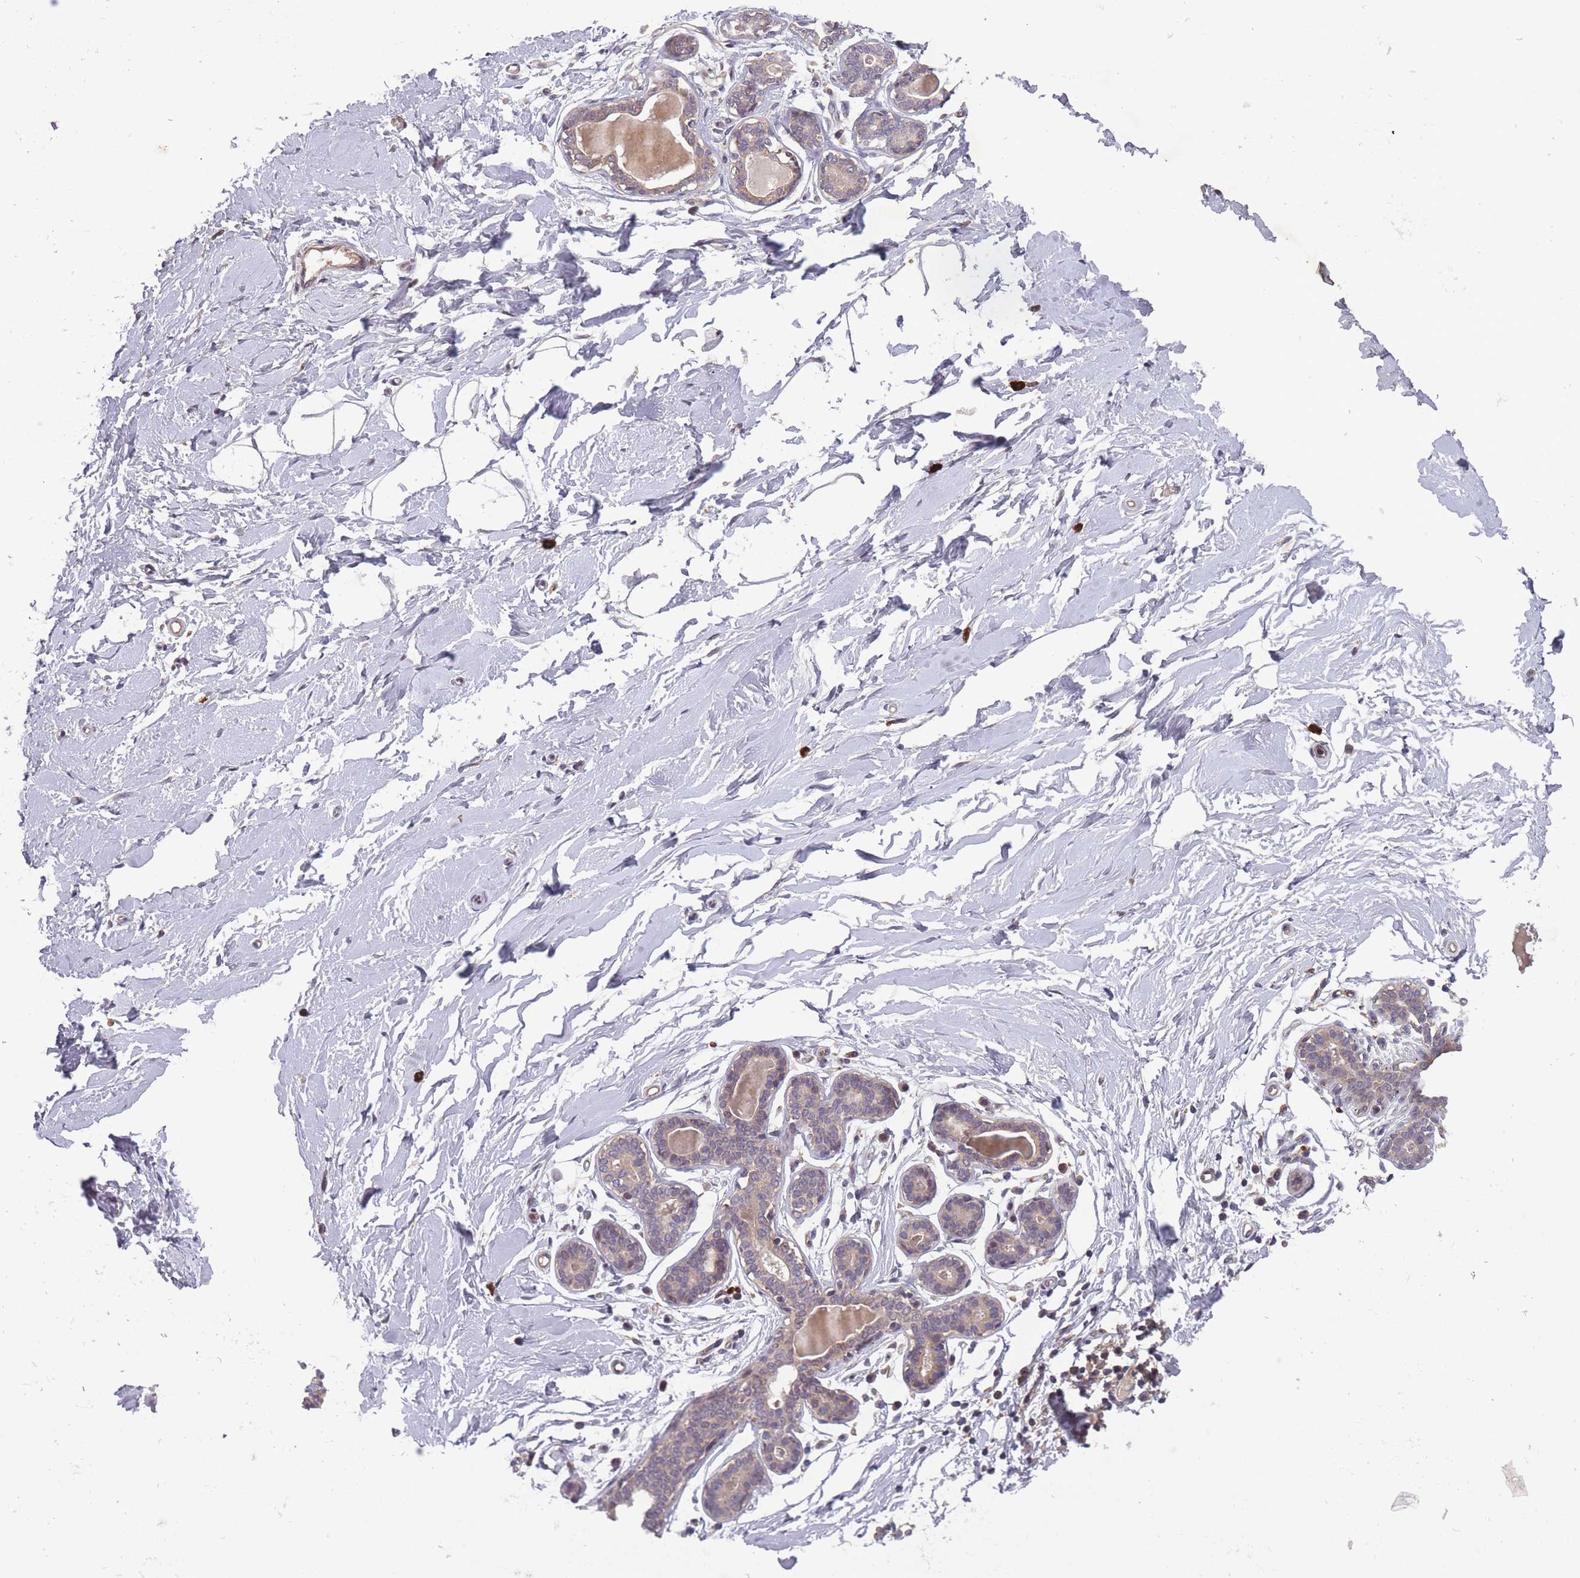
{"staining": {"intensity": "negative", "quantity": "none", "location": "none"}, "tissue": "breast", "cell_type": "Adipocytes", "image_type": "normal", "snomed": [{"axis": "morphology", "description": "Normal tissue, NOS"}, {"axis": "topography", "description": "Breast"}], "caption": "This is an immunohistochemistry (IHC) histopathology image of unremarkable human breast. There is no staining in adipocytes.", "gene": "SECTM1", "patient": {"sex": "female", "age": 23}}